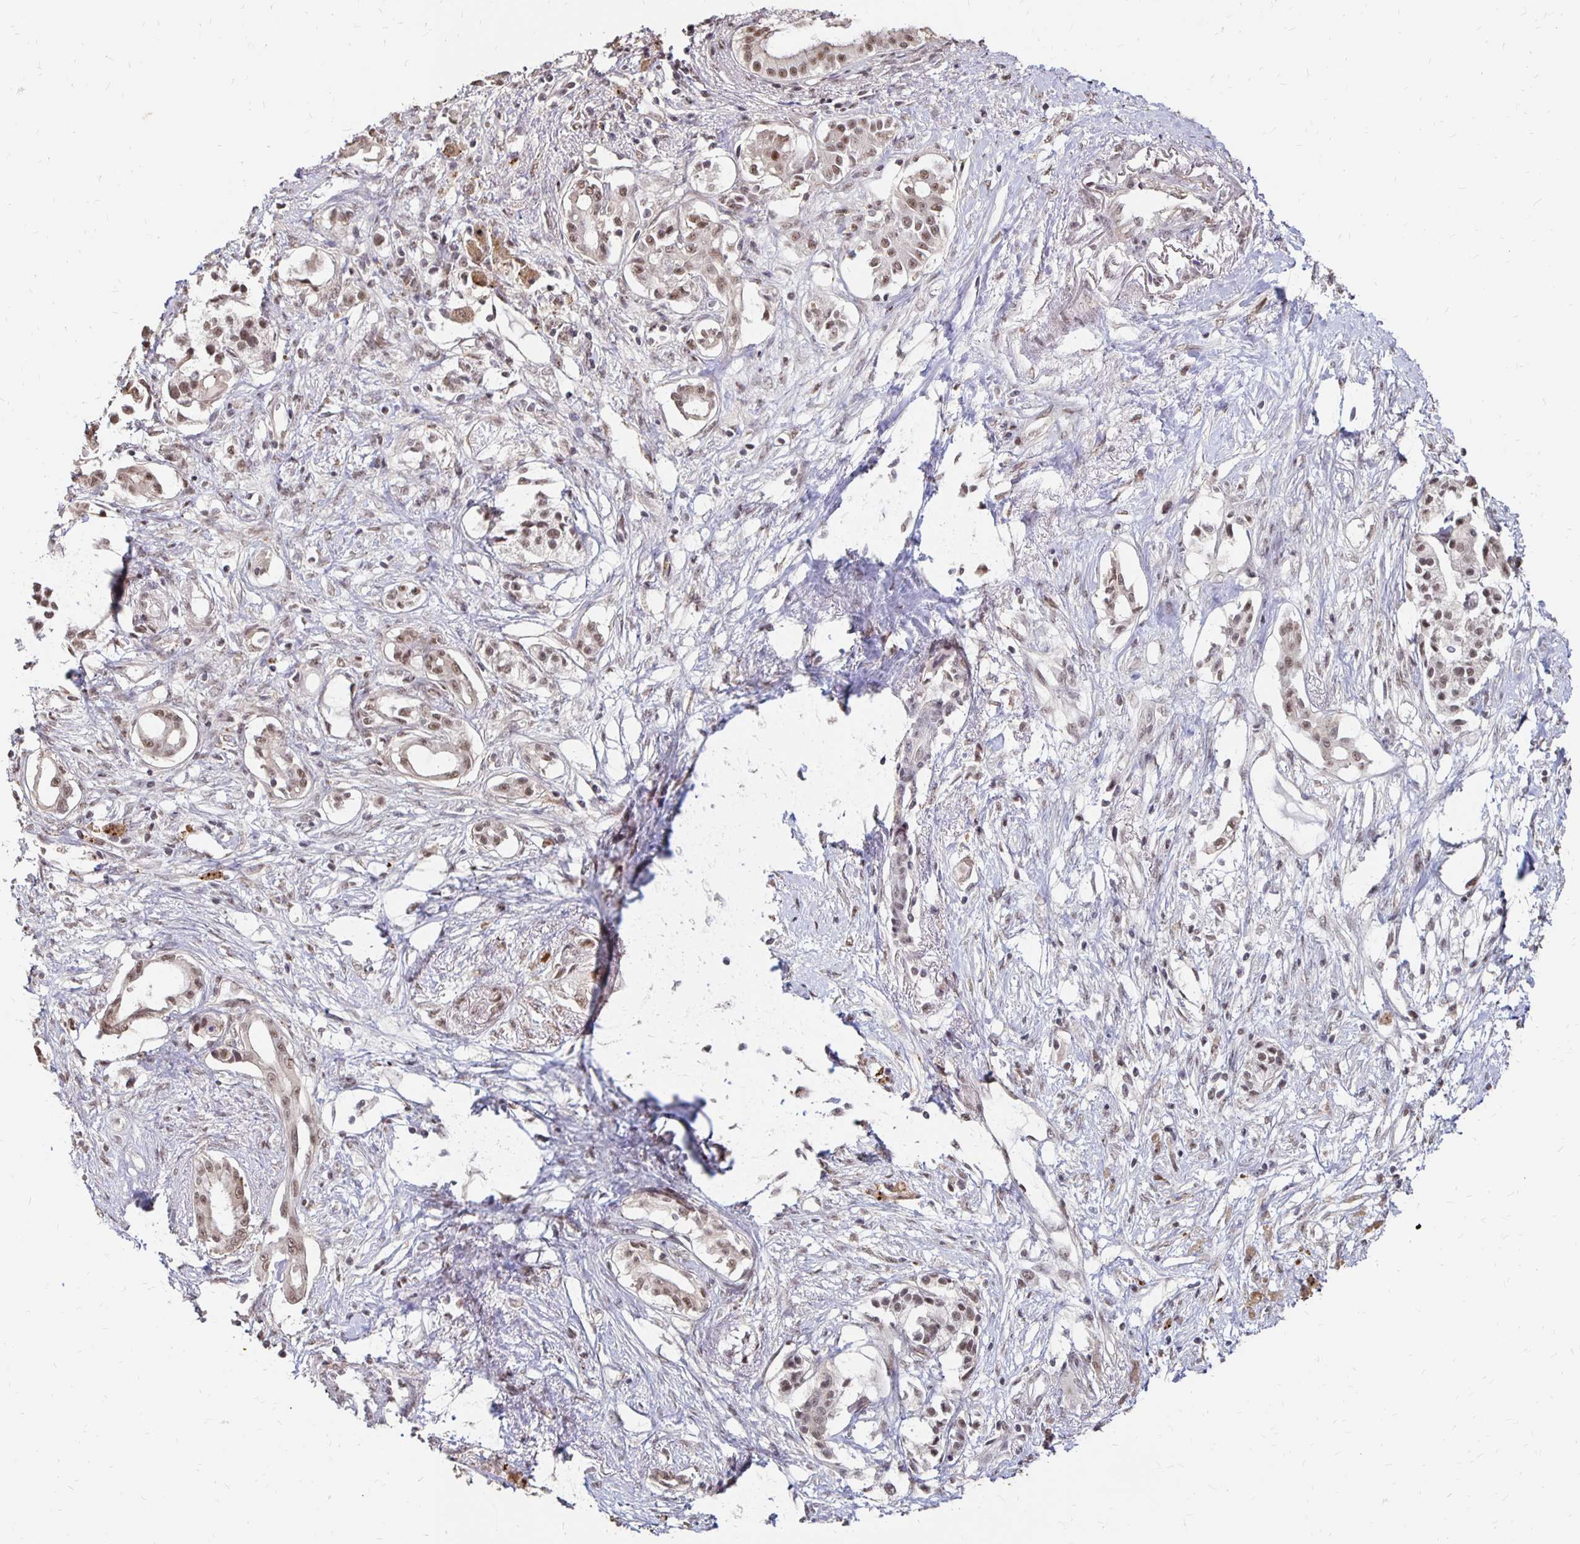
{"staining": {"intensity": "moderate", "quantity": ">75%", "location": "nuclear"}, "tissue": "pancreatic cancer", "cell_type": "Tumor cells", "image_type": "cancer", "snomed": [{"axis": "morphology", "description": "Adenocarcinoma, NOS"}, {"axis": "topography", "description": "Pancreas"}], "caption": "Protein staining demonstrates moderate nuclear positivity in about >75% of tumor cells in pancreatic cancer.", "gene": "CLASRP", "patient": {"sex": "female", "age": 63}}